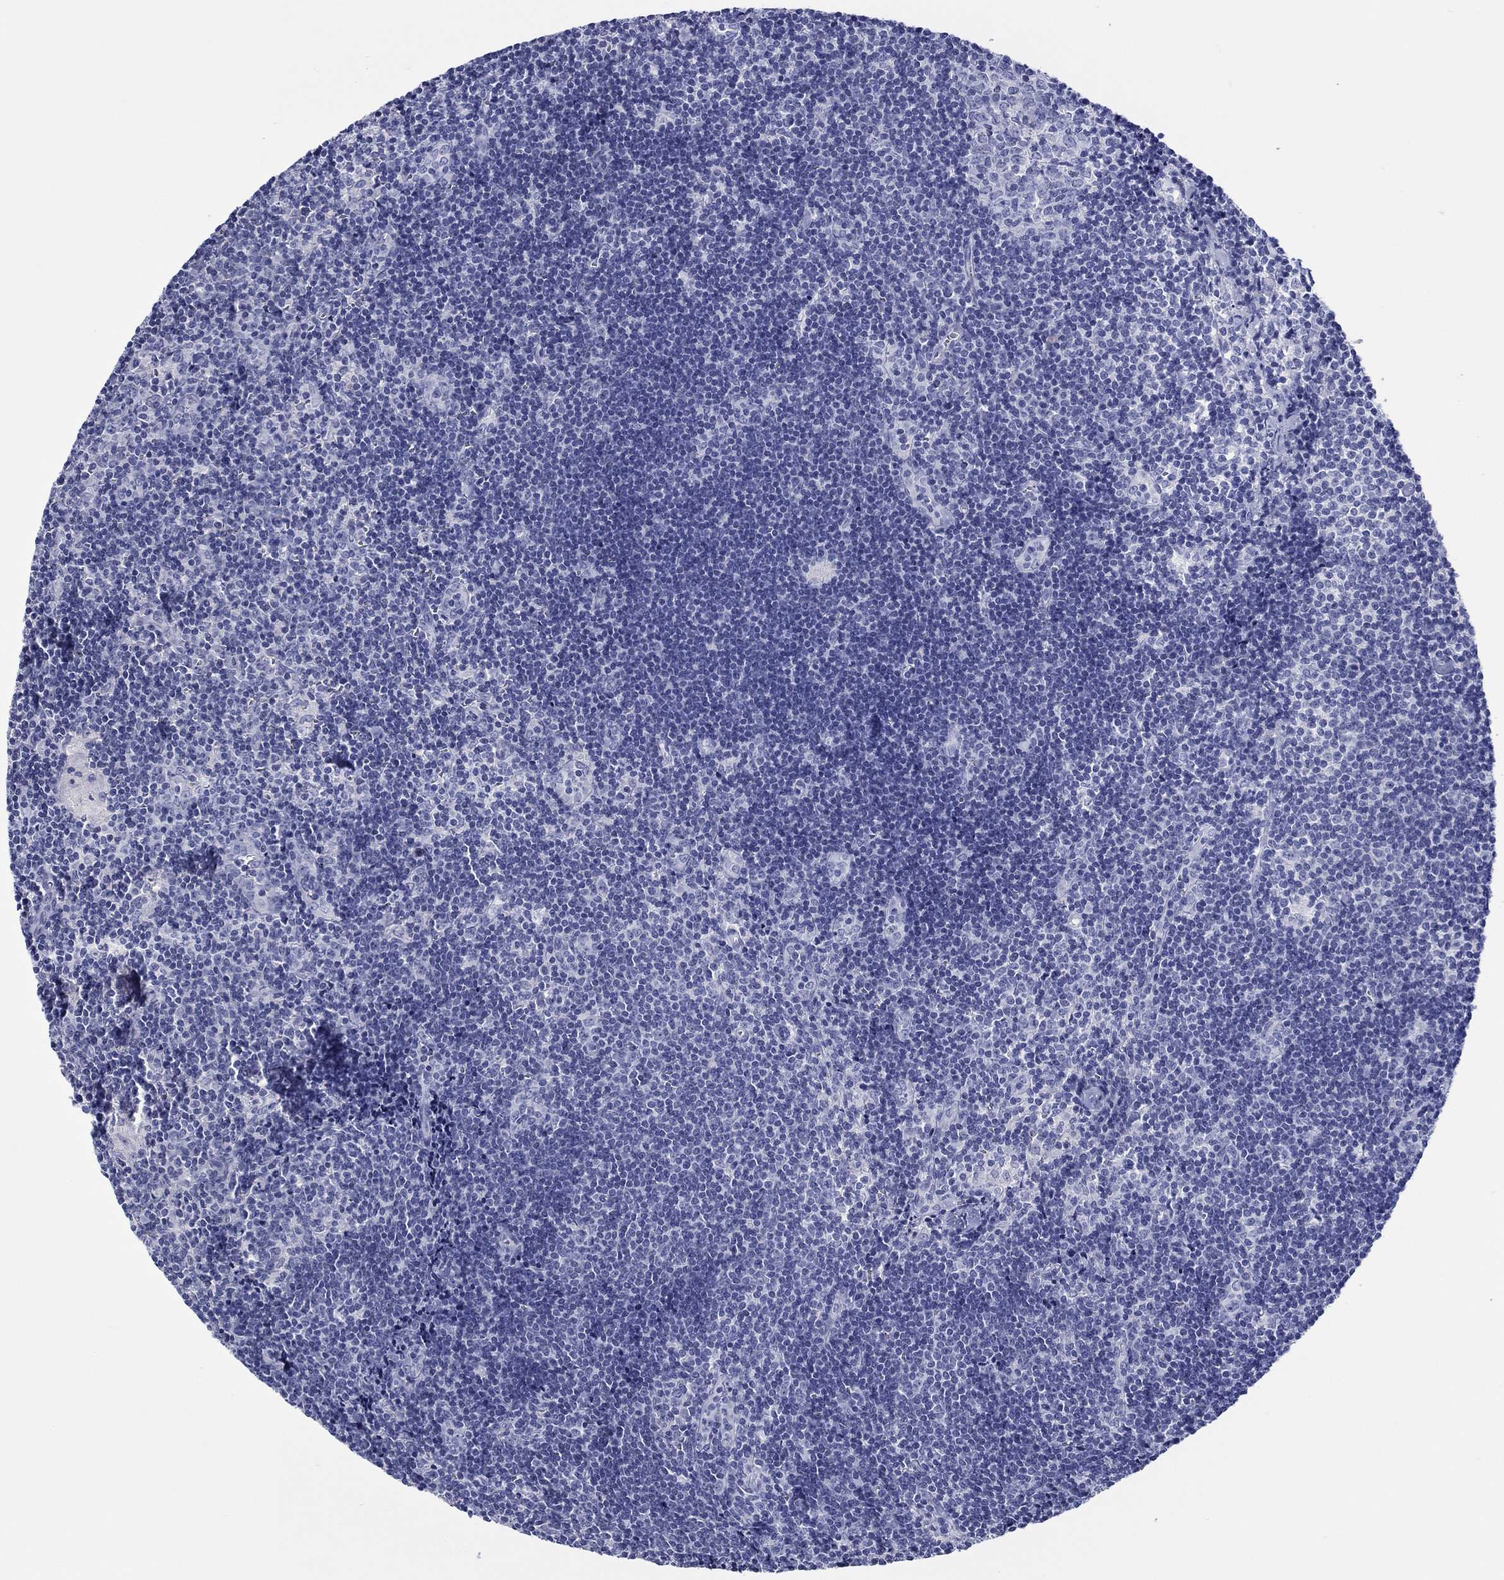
{"staining": {"intensity": "negative", "quantity": "none", "location": "none"}, "tissue": "lymph node", "cell_type": "Germinal center cells", "image_type": "normal", "snomed": [{"axis": "morphology", "description": "Normal tissue, NOS"}, {"axis": "topography", "description": "Lymph node"}], "caption": "A high-resolution photomicrograph shows IHC staining of normal lymph node, which displays no significant staining in germinal center cells.", "gene": "H1", "patient": {"sex": "female", "age": 52}}